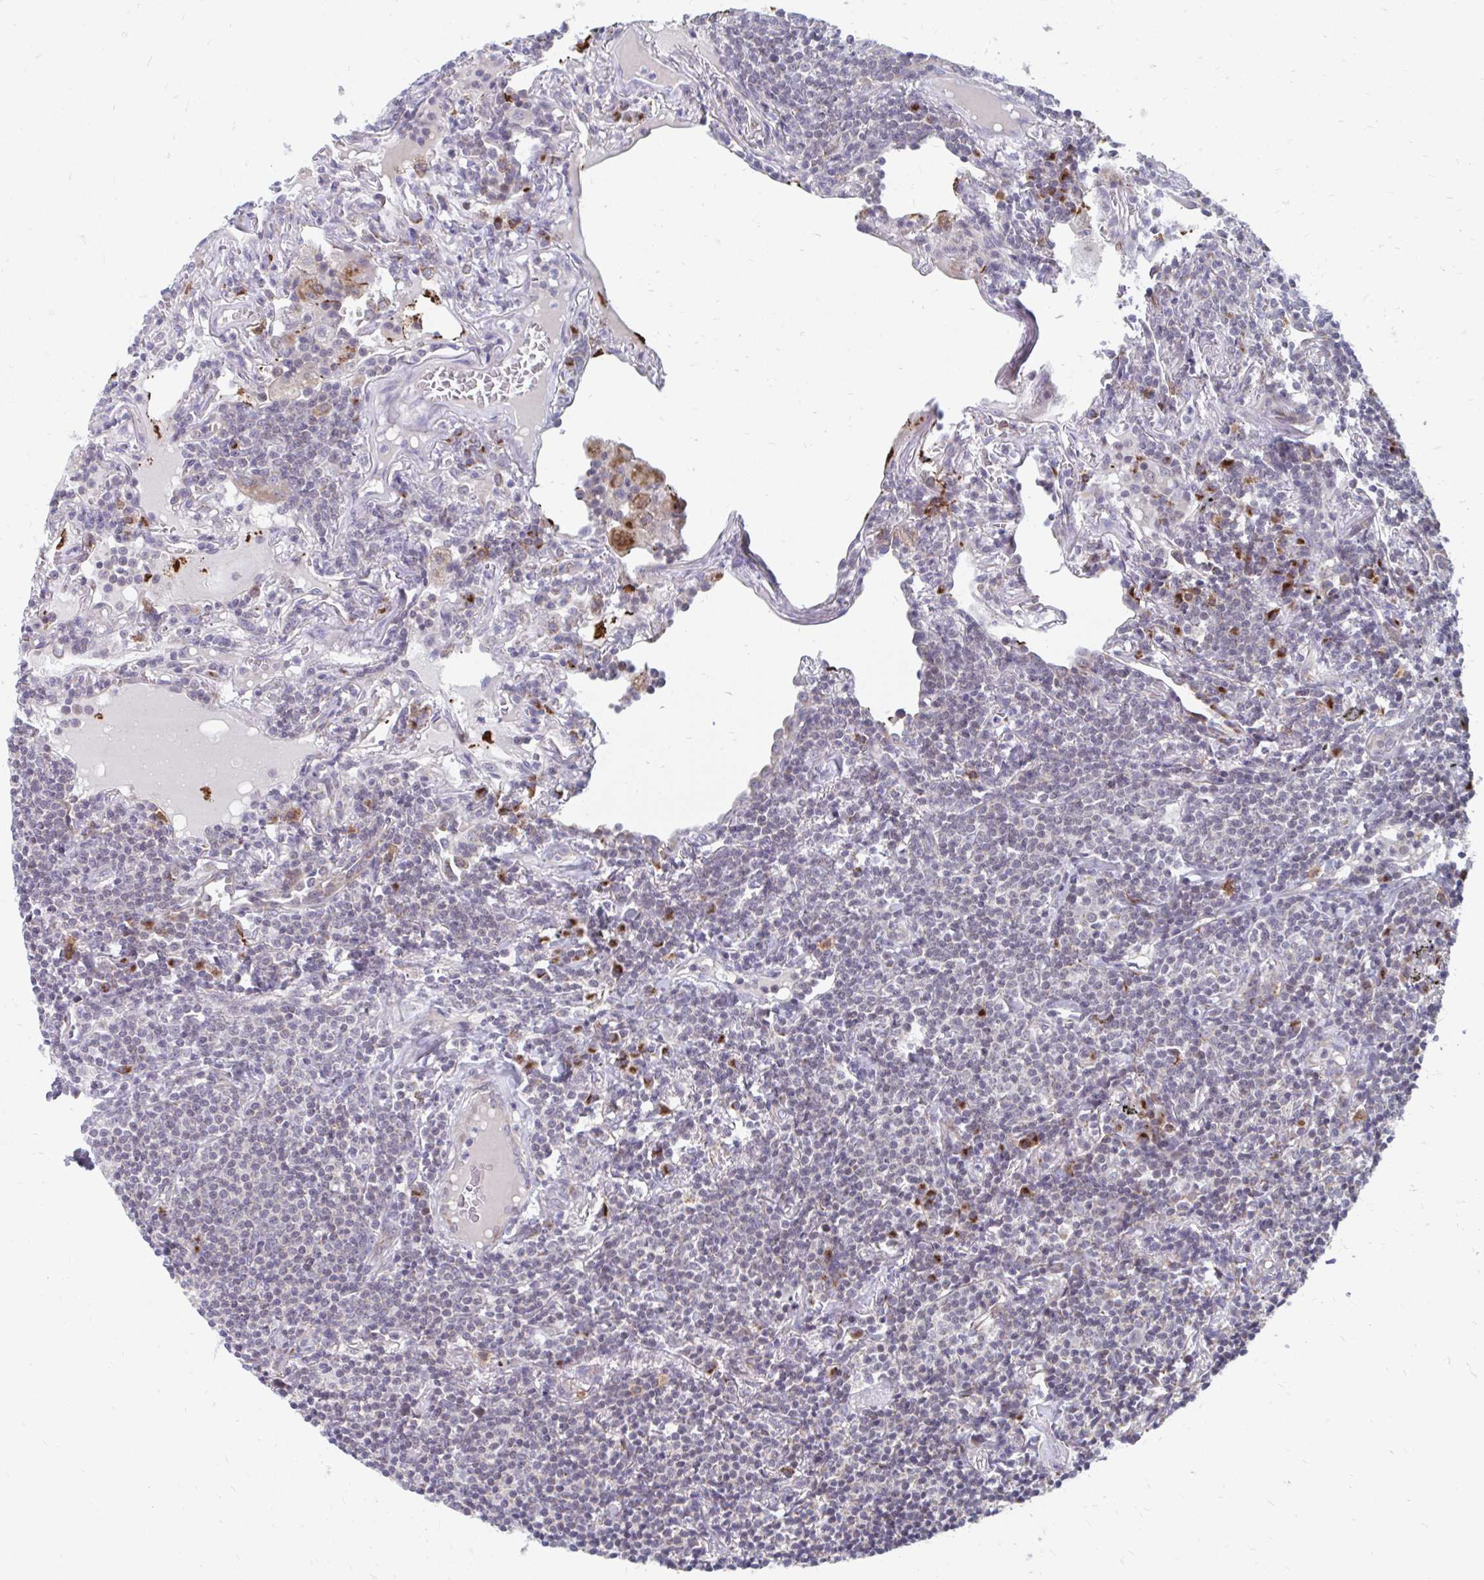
{"staining": {"intensity": "weak", "quantity": "<25%", "location": "cytoplasmic/membranous"}, "tissue": "lymphoma", "cell_type": "Tumor cells", "image_type": "cancer", "snomed": [{"axis": "morphology", "description": "Malignant lymphoma, non-Hodgkin's type, Low grade"}, {"axis": "topography", "description": "Lung"}], "caption": "Tumor cells show no significant protein positivity in malignant lymphoma, non-Hodgkin's type (low-grade).", "gene": "PABIR3", "patient": {"sex": "female", "age": 71}}